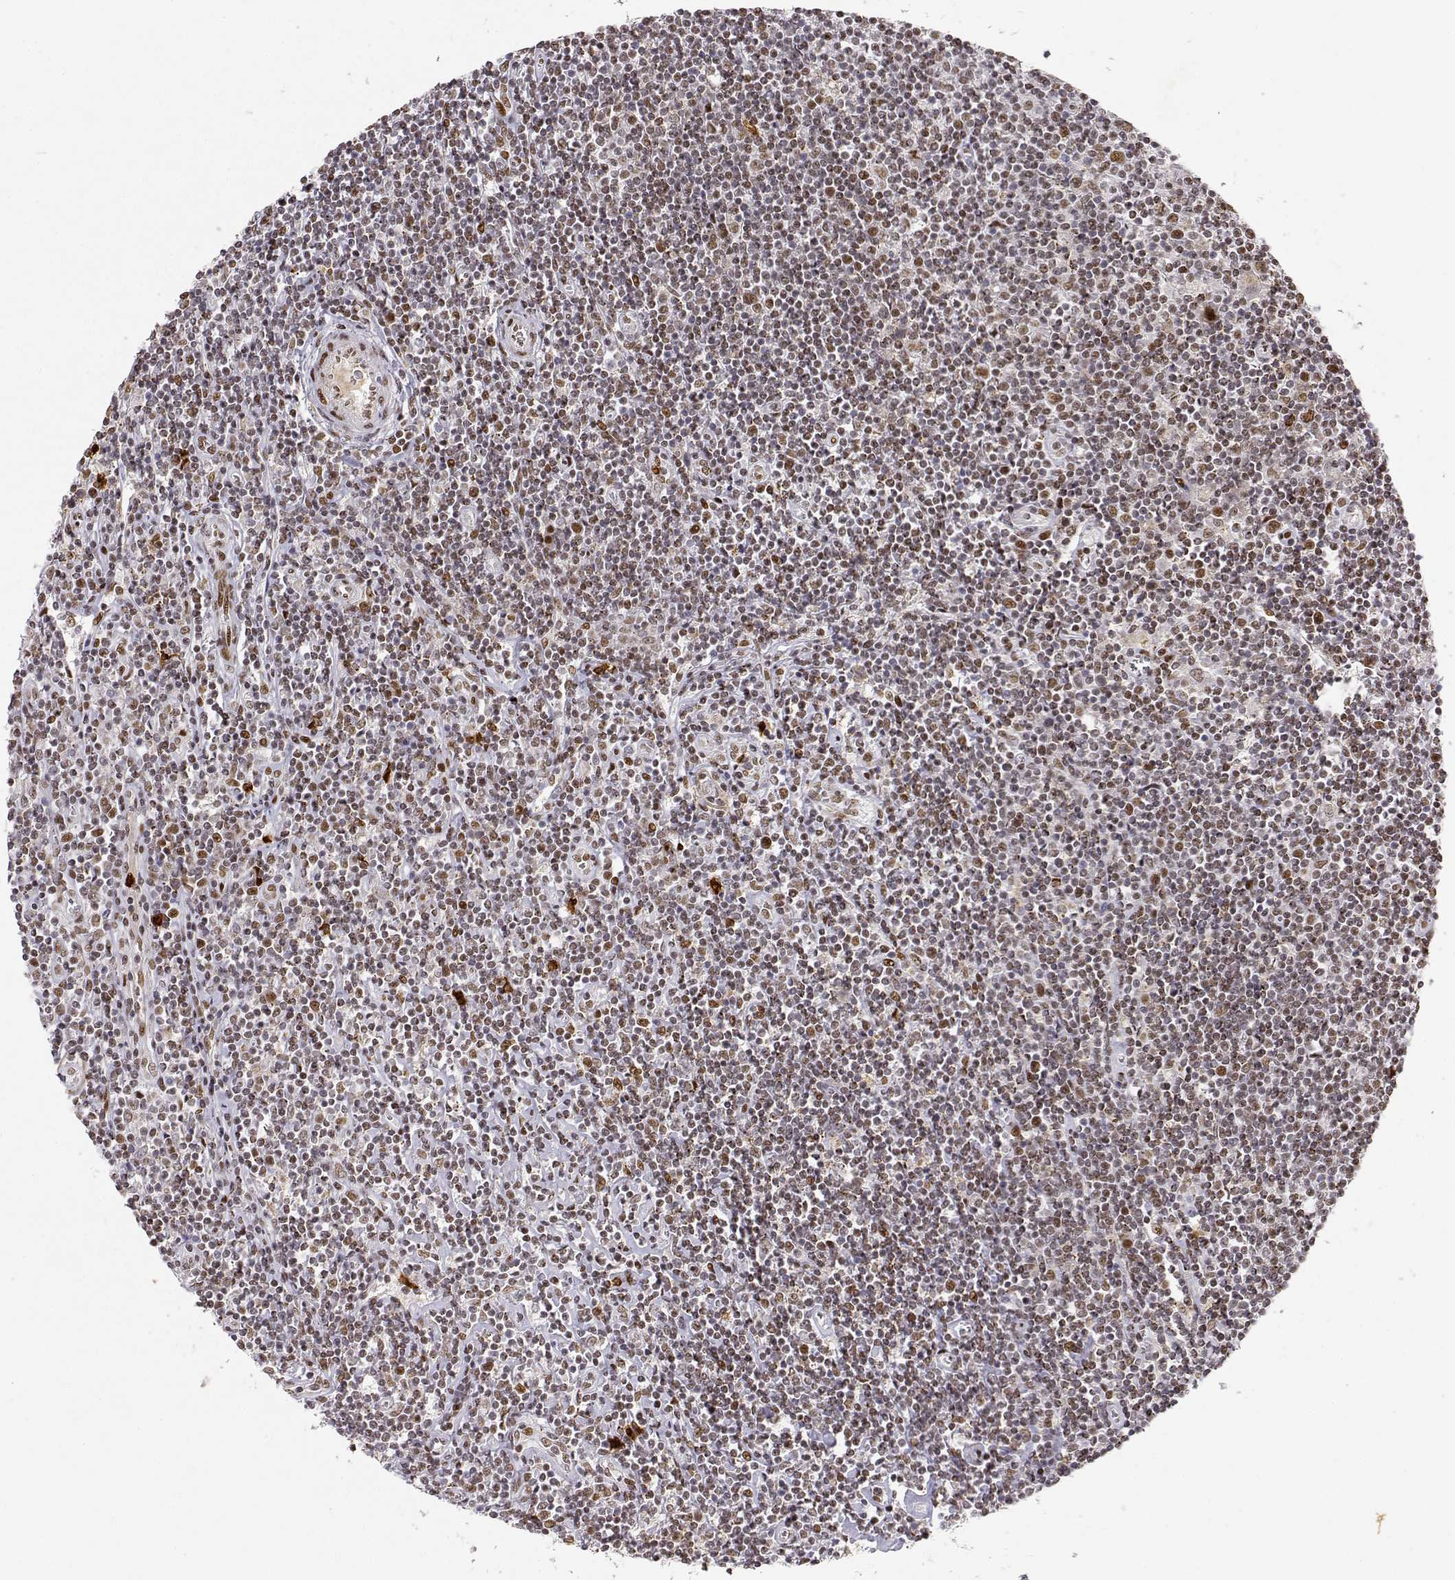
{"staining": {"intensity": "weak", "quantity": "25%-75%", "location": "nuclear"}, "tissue": "lymphoma", "cell_type": "Tumor cells", "image_type": "cancer", "snomed": [{"axis": "morphology", "description": "Hodgkin's disease, NOS"}, {"axis": "topography", "description": "Lymph node"}], "caption": "Immunohistochemical staining of human Hodgkin's disease shows low levels of weak nuclear staining in approximately 25%-75% of tumor cells. (DAB (3,3'-diaminobenzidine) IHC with brightfield microscopy, high magnification).", "gene": "RSF1", "patient": {"sex": "male", "age": 40}}